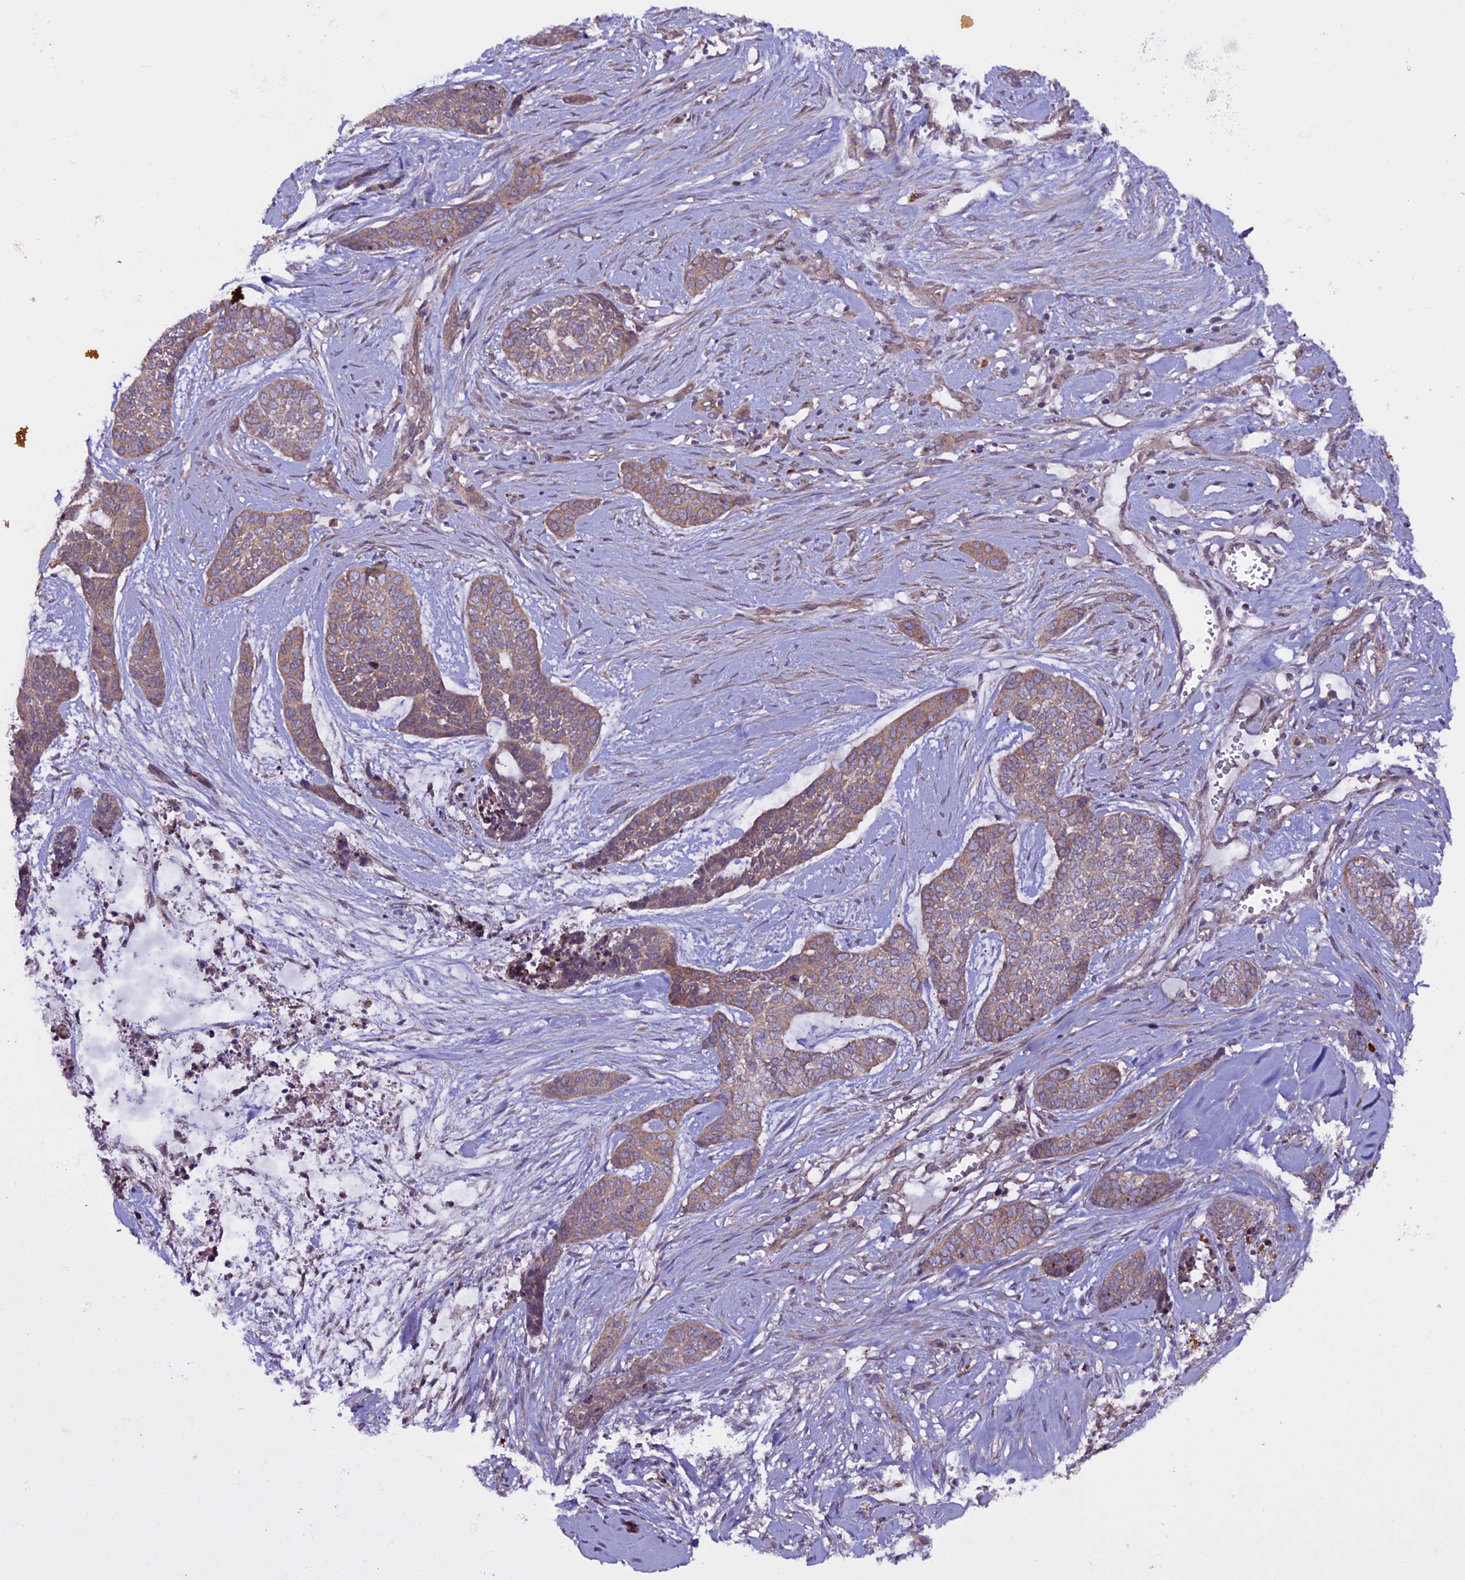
{"staining": {"intensity": "moderate", "quantity": "25%-75%", "location": "cytoplasmic/membranous"}, "tissue": "skin cancer", "cell_type": "Tumor cells", "image_type": "cancer", "snomed": [{"axis": "morphology", "description": "Basal cell carcinoma"}, {"axis": "topography", "description": "Skin"}], "caption": "An immunohistochemistry (IHC) histopathology image of tumor tissue is shown. Protein staining in brown highlights moderate cytoplasmic/membranous positivity in skin basal cell carcinoma within tumor cells.", "gene": "CCDC125", "patient": {"sex": "female", "age": 64}}